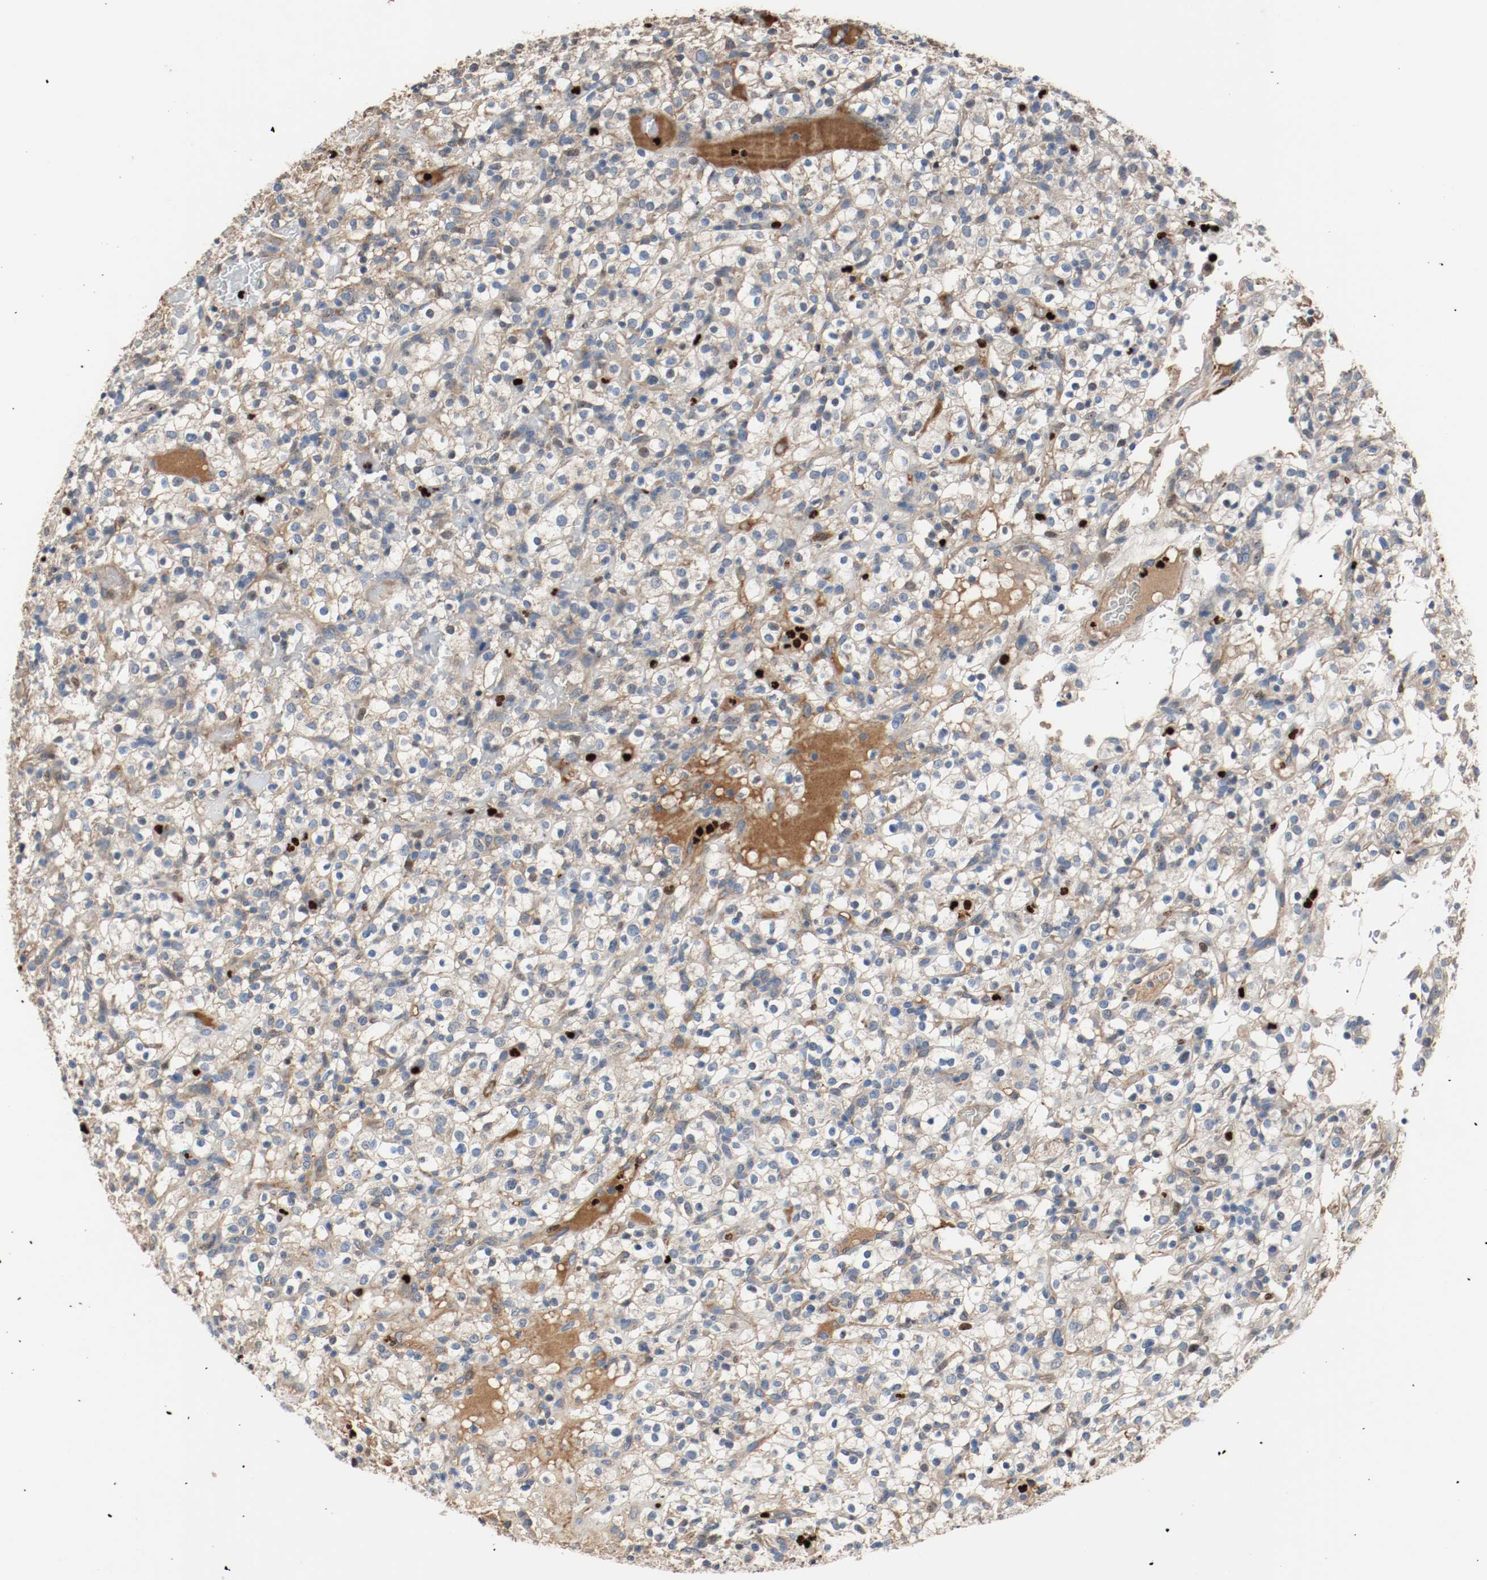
{"staining": {"intensity": "weak", "quantity": "<25%", "location": "cytoplasmic/membranous"}, "tissue": "renal cancer", "cell_type": "Tumor cells", "image_type": "cancer", "snomed": [{"axis": "morphology", "description": "Normal tissue, NOS"}, {"axis": "morphology", "description": "Adenocarcinoma, NOS"}, {"axis": "topography", "description": "Kidney"}], "caption": "Micrograph shows no significant protein positivity in tumor cells of adenocarcinoma (renal).", "gene": "BLK", "patient": {"sex": "female", "age": 72}}